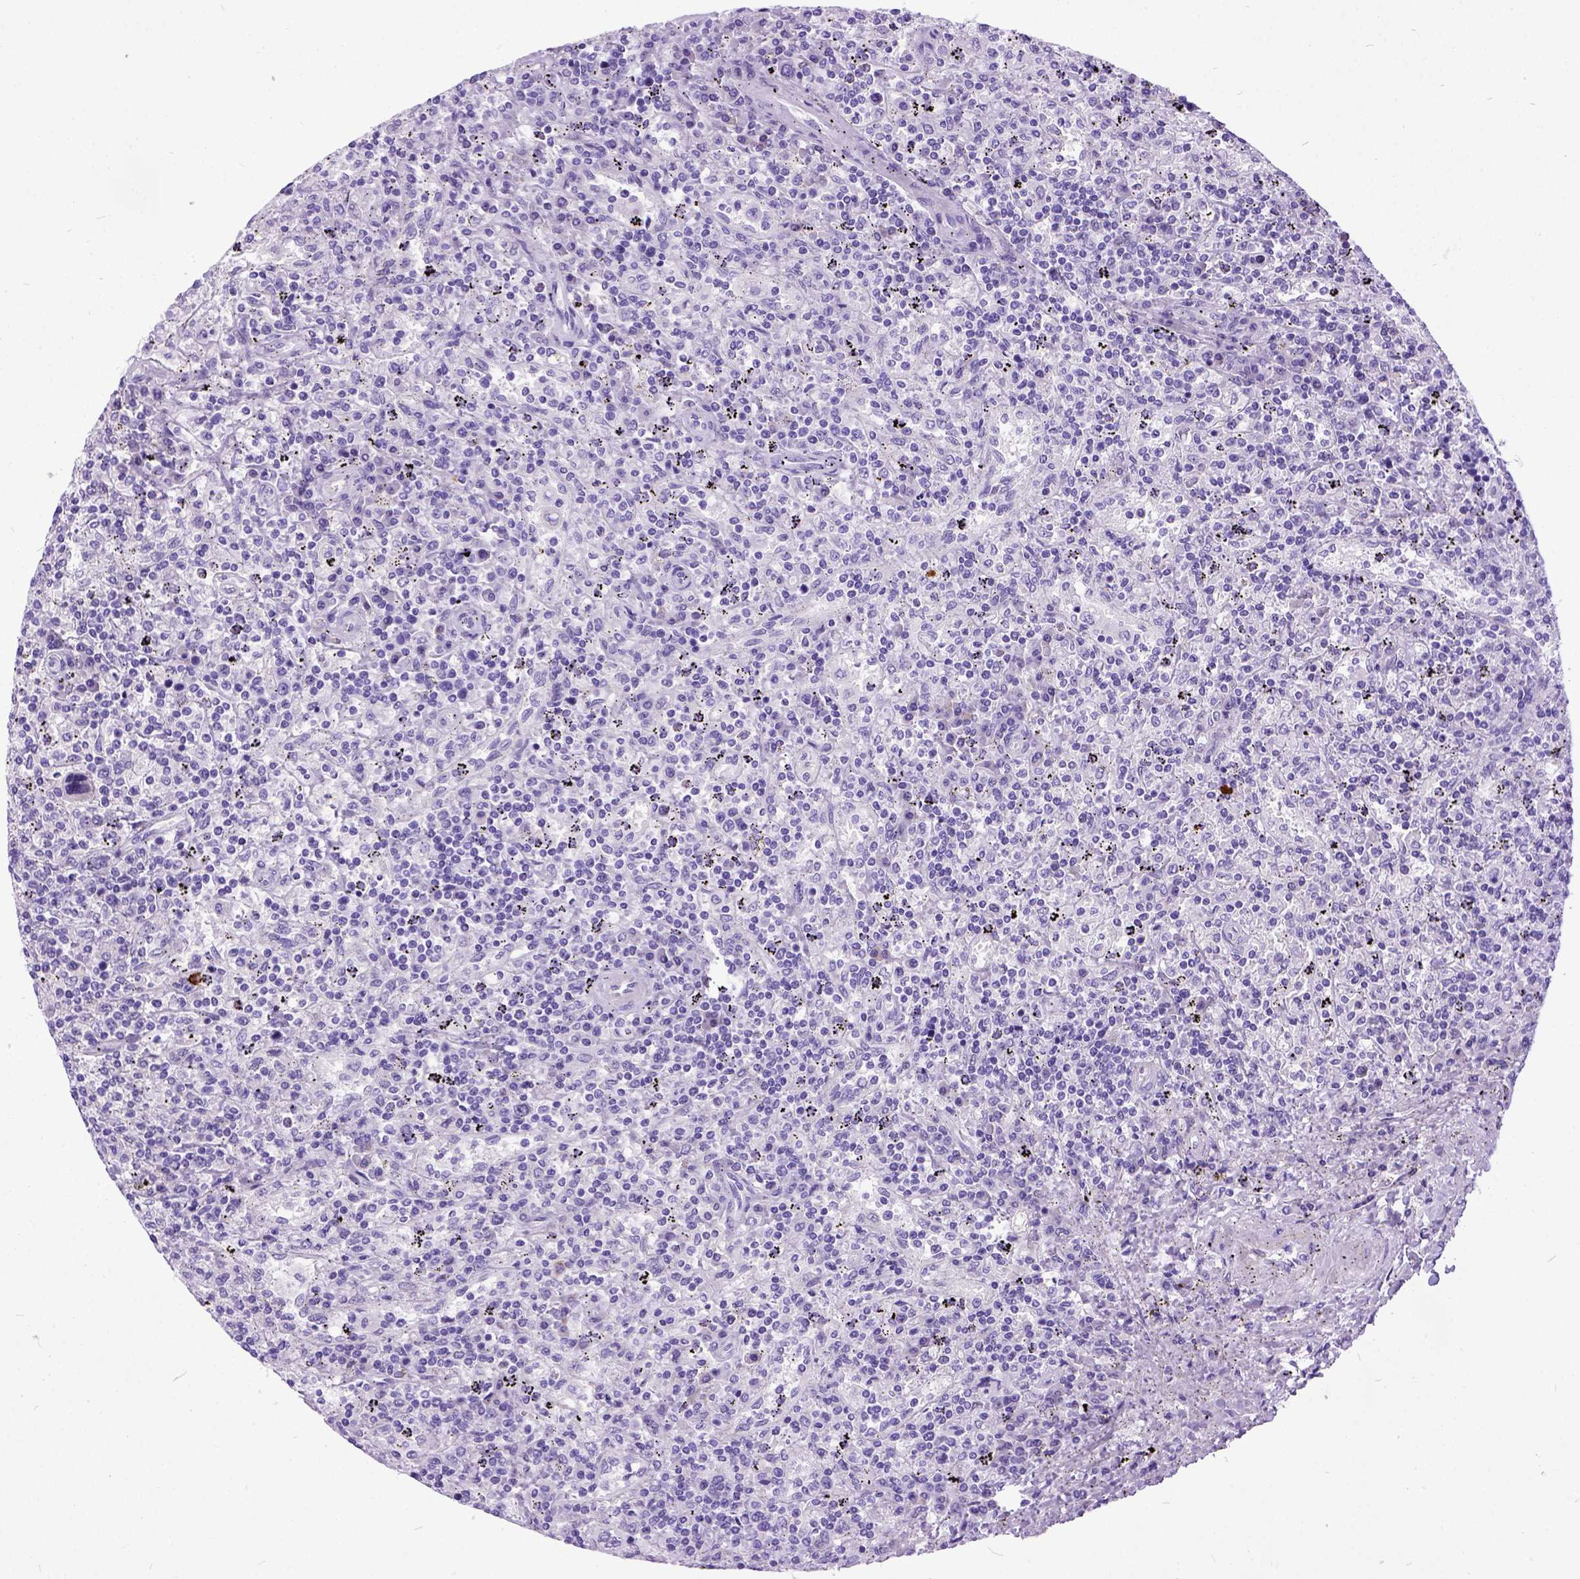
{"staining": {"intensity": "negative", "quantity": "none", "location": "none"}, "tissue": "lymphoma", "cell_type": "Tumor cells", "image_type": "cancer", "snomed": [{"axis": "morphology", "description": "Malignant lymphoma, non-Hodgkin's type, Low grade"}, {"axis": "topography", "description": "Spleen"}], "caption": "DAB immunohistochemical staining of lymphoma exhibits no significant expression in tumor cells. Brightfield microscopy of IHC stained with DAB (3,3'-diaminobenzidine) (brown) and hematoxylin (blue), captured at high magnification.", "gene": "IGF2", "patient": {"sex": "male", "age": 62}}